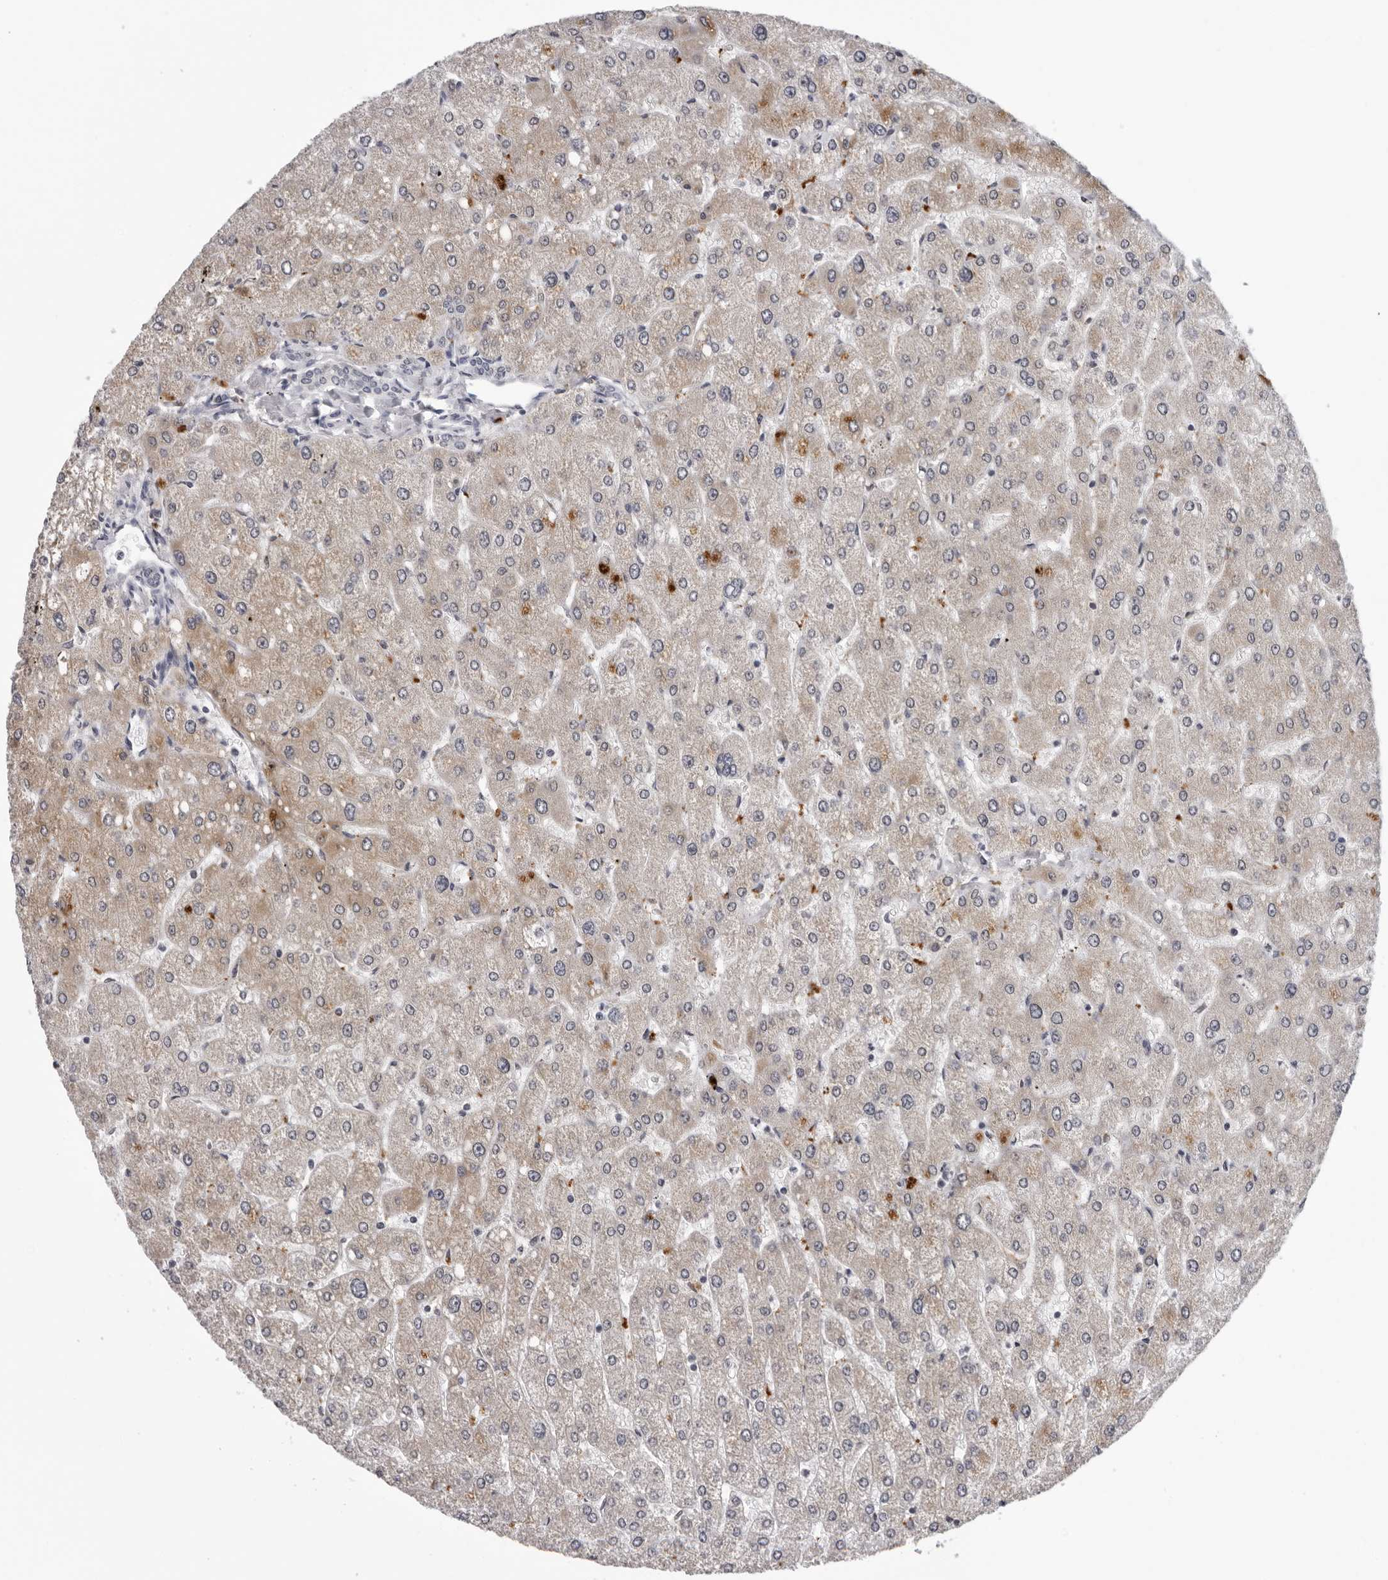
{"staining": {"intensity": "negative", "quantity": "none", "location": "none"}, "tissue": "liver", "cell_type": "Cholangiocytes", "image_type": "normal", "snomed": [{"axis": "morphology", "description": "Normal tissue, NOS"}, {"axis": "topography", "description": "Liver"}], "caption": "IHC micrograph of benign human liver stained for a protein (brown), which displays no staining in cholangiocytes. Brightfield microscopy of immunohistochemistry stained with DAB (3,3'-diaminobenzidine) (brown) and hematoxylin (blue), captured at high magnification.", "gene": "CPT2", "patient": {"sex": "male", "age": 55}}